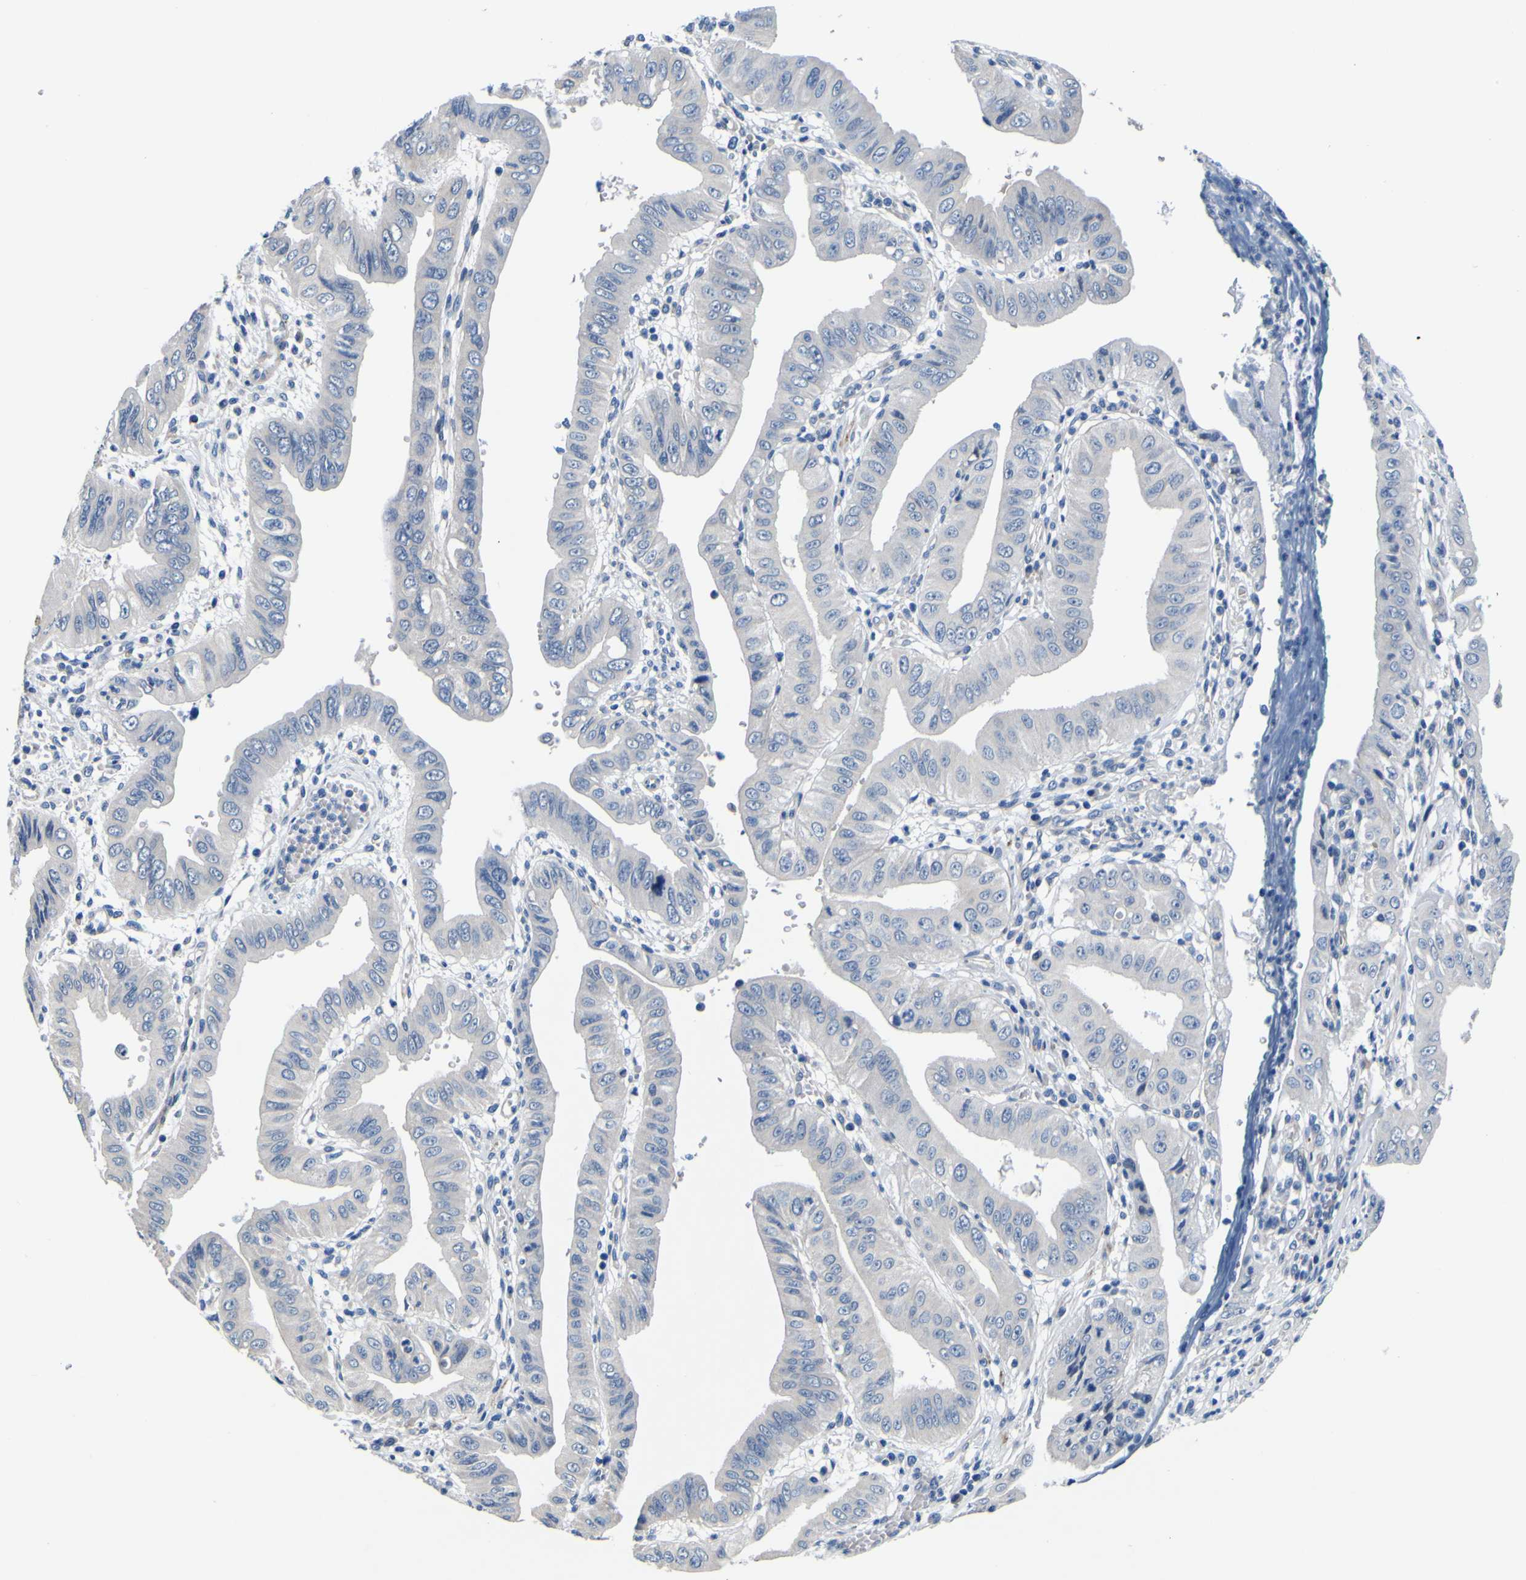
{"staining": {"intensity": "negative", "quantity": "none", "location": "none"}, "tissue": "pancreatic cancer", "cell_type": "Tumor cells", "image_type": "cancer", "snomed": [{"axis": "morphology", "description": "Normal tissue, NOS"}, {"axis": "topography", "description": "Lymph node"}], "caption": "Immunohistochemistry (IHC) image of neoplastic tissue: pancreatic cancer stained with DAB demonstrates no significant protein positivity in tumor cells.", "gene": "AGAP3", "patient": {"sex": "male", "age": 50}}